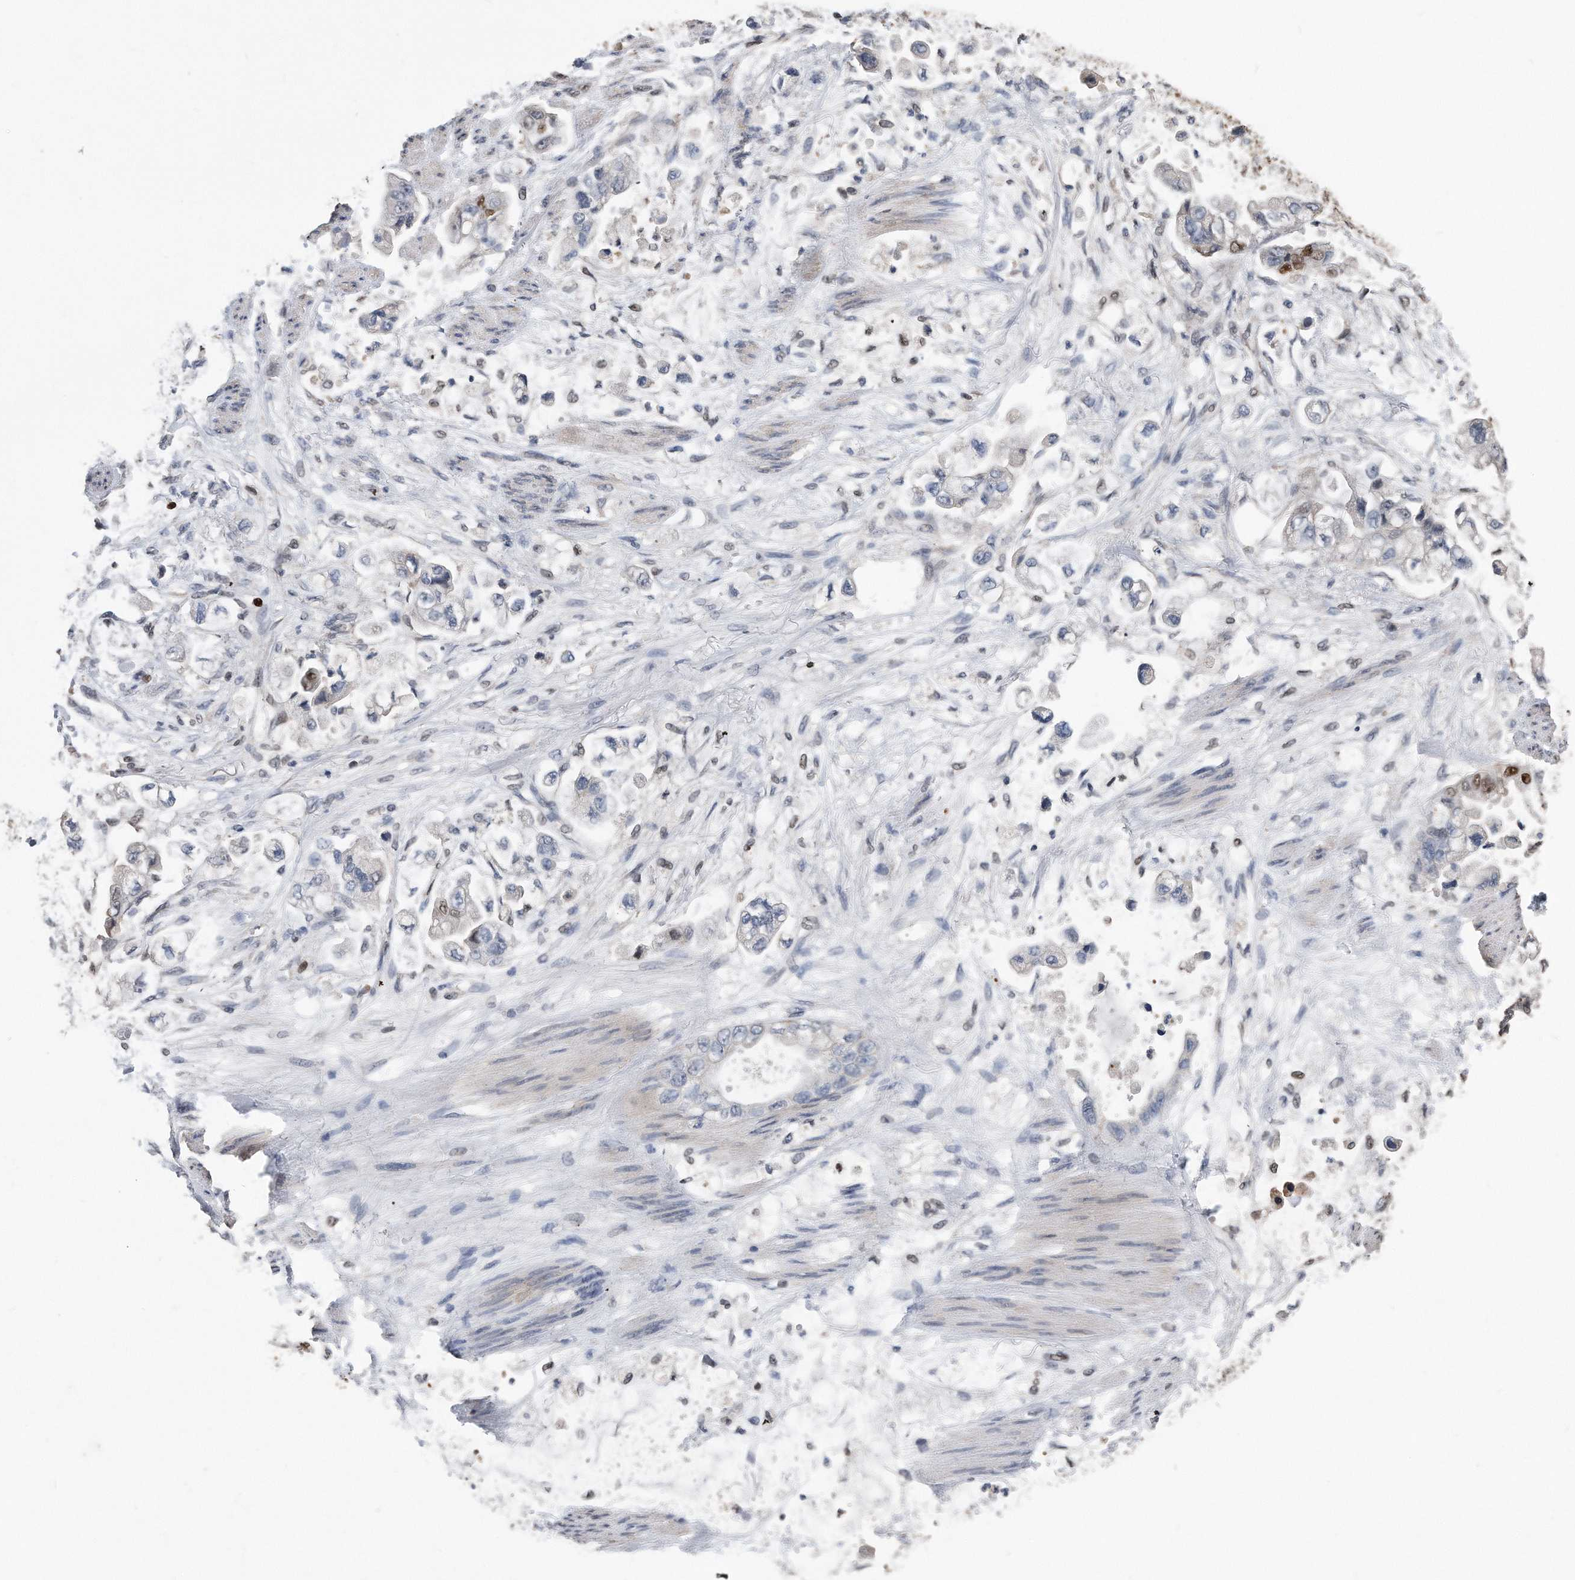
{"staining": {"intensity": "moderate", "quantity": "<25%", "location": "nuclear"}, "tissue": "stomach cancer", "cell_type": "Tumor cells", "image_type": "cancer", "snomed": [{"axis": "morphology", "description": "Adenocarcinoma, NOS"}, {"axis": "topography", "description": "Stomach"}], "caption": "An image of human stomach cancer (adenocarcinoma) stained for a protein demonstrates moderate nuclear brown staining in tumor cells. The staining was performed using DAB (3,3'-diaminobenzidine), with brown indicating positive protein expression. Nuclei are stained blue with hematoxylin.", "gene": "PCNA", "patient": {"sex": "male", "age": 62}}